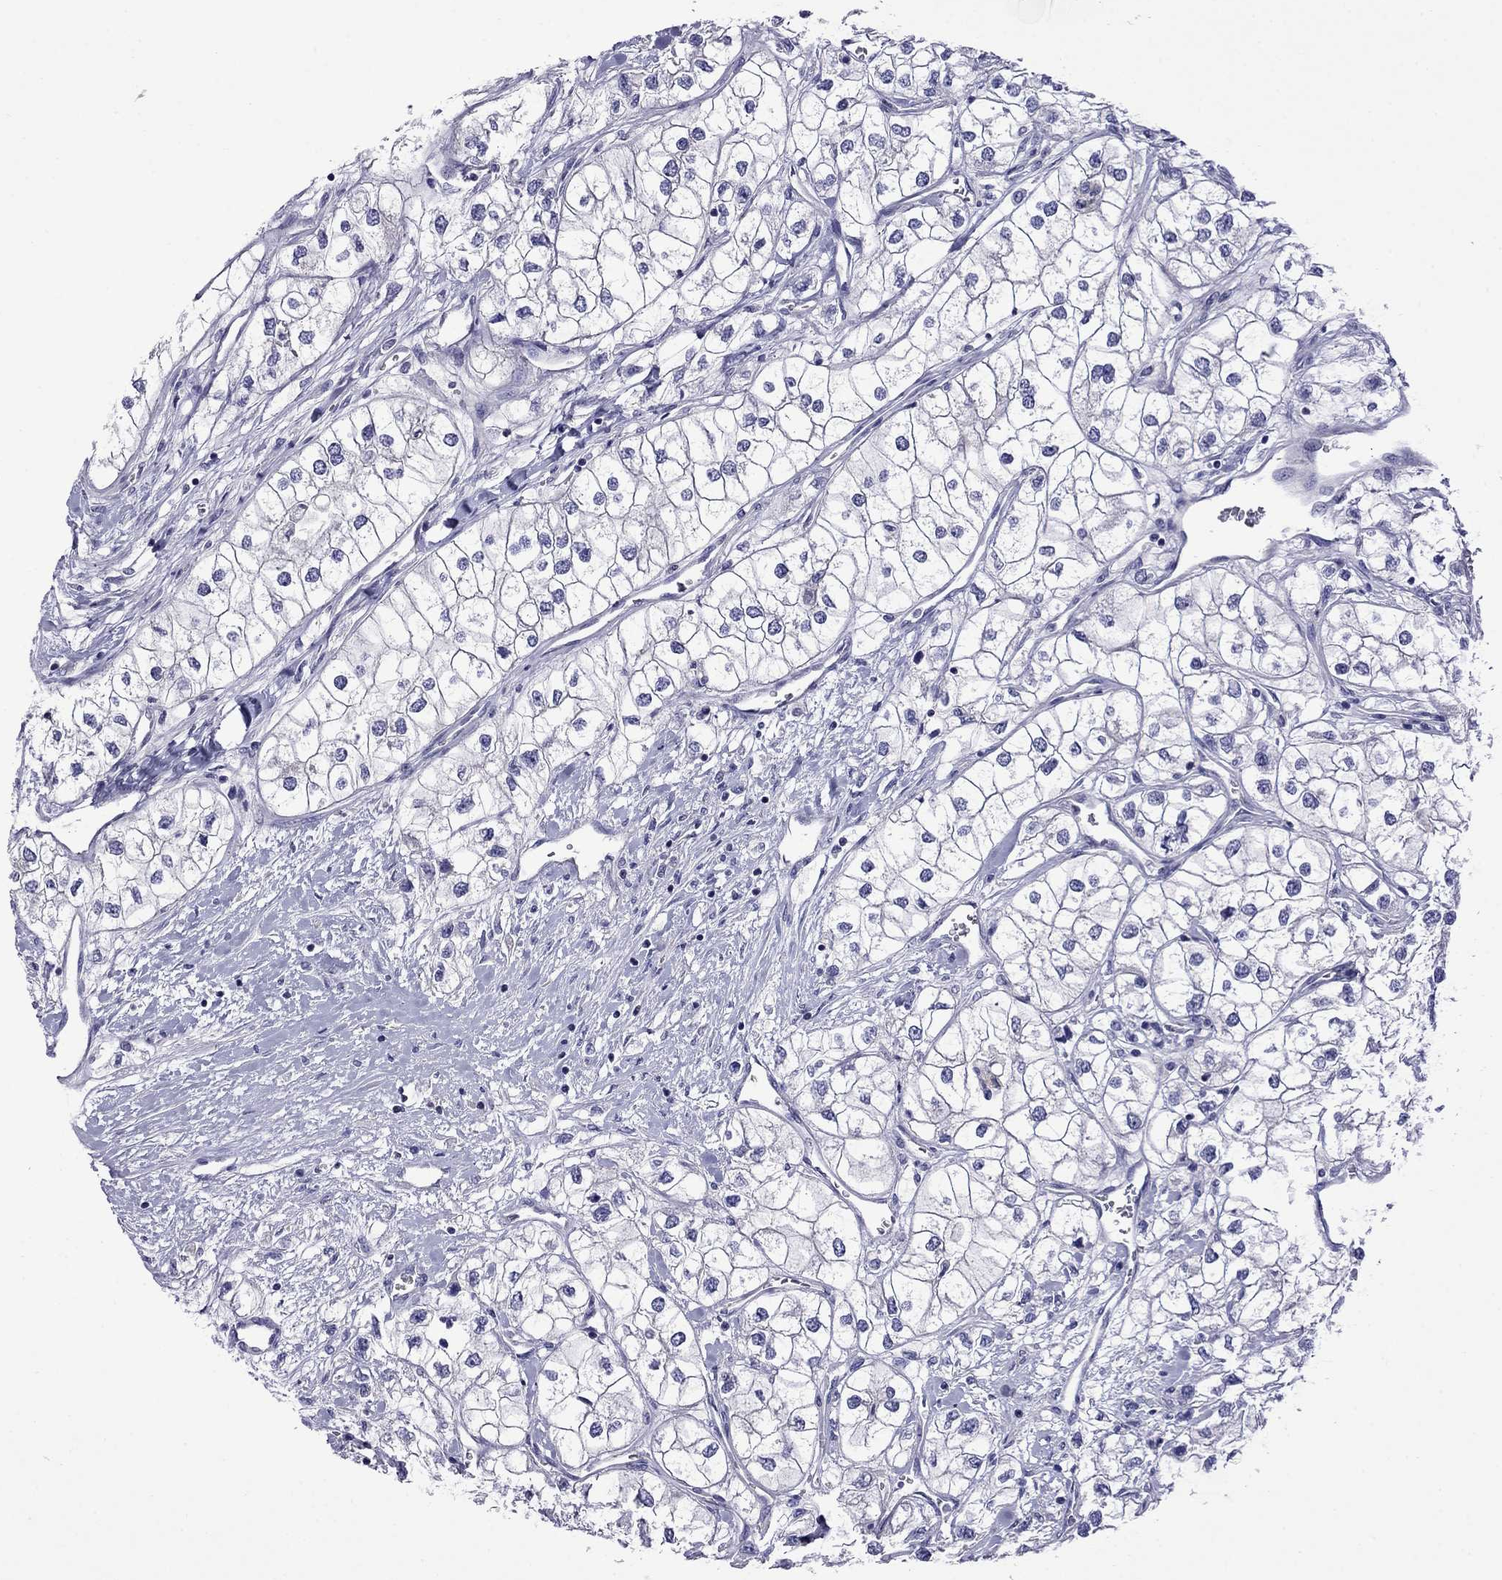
{"staining": {"intensity": "moderate", "quantity": "<25%", "location": "cytoplasmic/membranous"}, "tissue": "renal cancer", "cell_type": "Tumor cells", "image_type": "cancer", "snomed": [{"axis": "morphology", "description": "Adenocarcinoma, NOS"}, {"axis": "topography", "description": "Kidney"}], "caption": "This micrograph demonstrates immunohistochemistry (IHC) staining of renal cancer (adenocarcinoma), with low moderate cytoplasmic/membranous positivity in approximately <25% of tumor cells.", "gene": "STAR", "patient": {"sex": "male", "age": 59}}